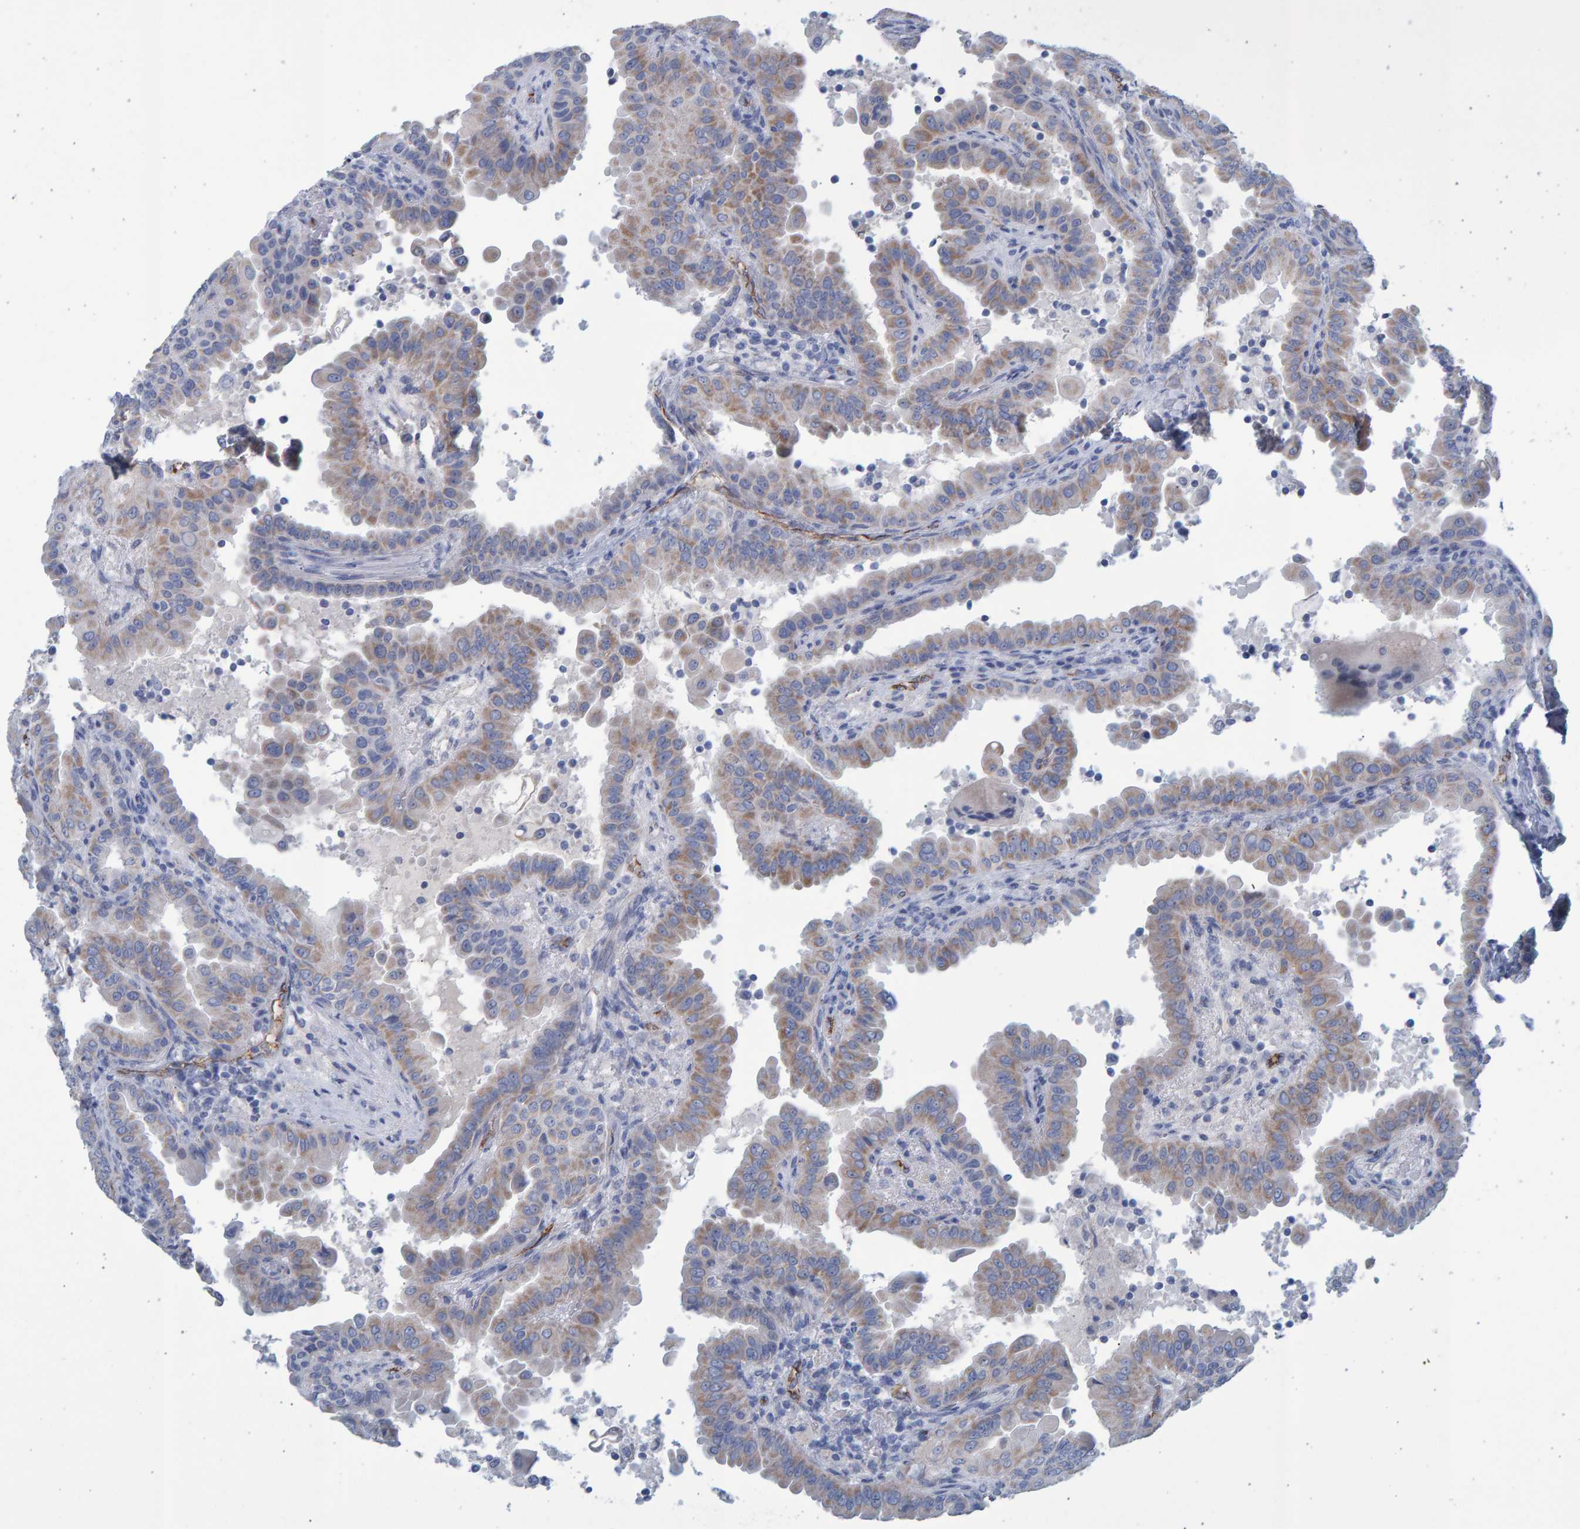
{"staining": {"intensity": "weak", "quantity": ">75%", "location": "cytoplasmic/membranous"}, "tissue": "thyroid cancer", "cell_type": "Tumor cells", "image_type": "cancer", "snomed": [{"axis": "morphology", "description": "Papillary adenocarcinoma, NOS"}, {"axis": "topography", "description": "Thyroid gland"}], "caption": "DAB immunohistochemical staining of thyroid cancer (papillary adenocarcinoma) demonstrates weak cytoplasmic/membranous protein expression in about >75% of tumor cells.", "gene": "SLC34A3", "patient": {"sex": "male", "age": 33}}